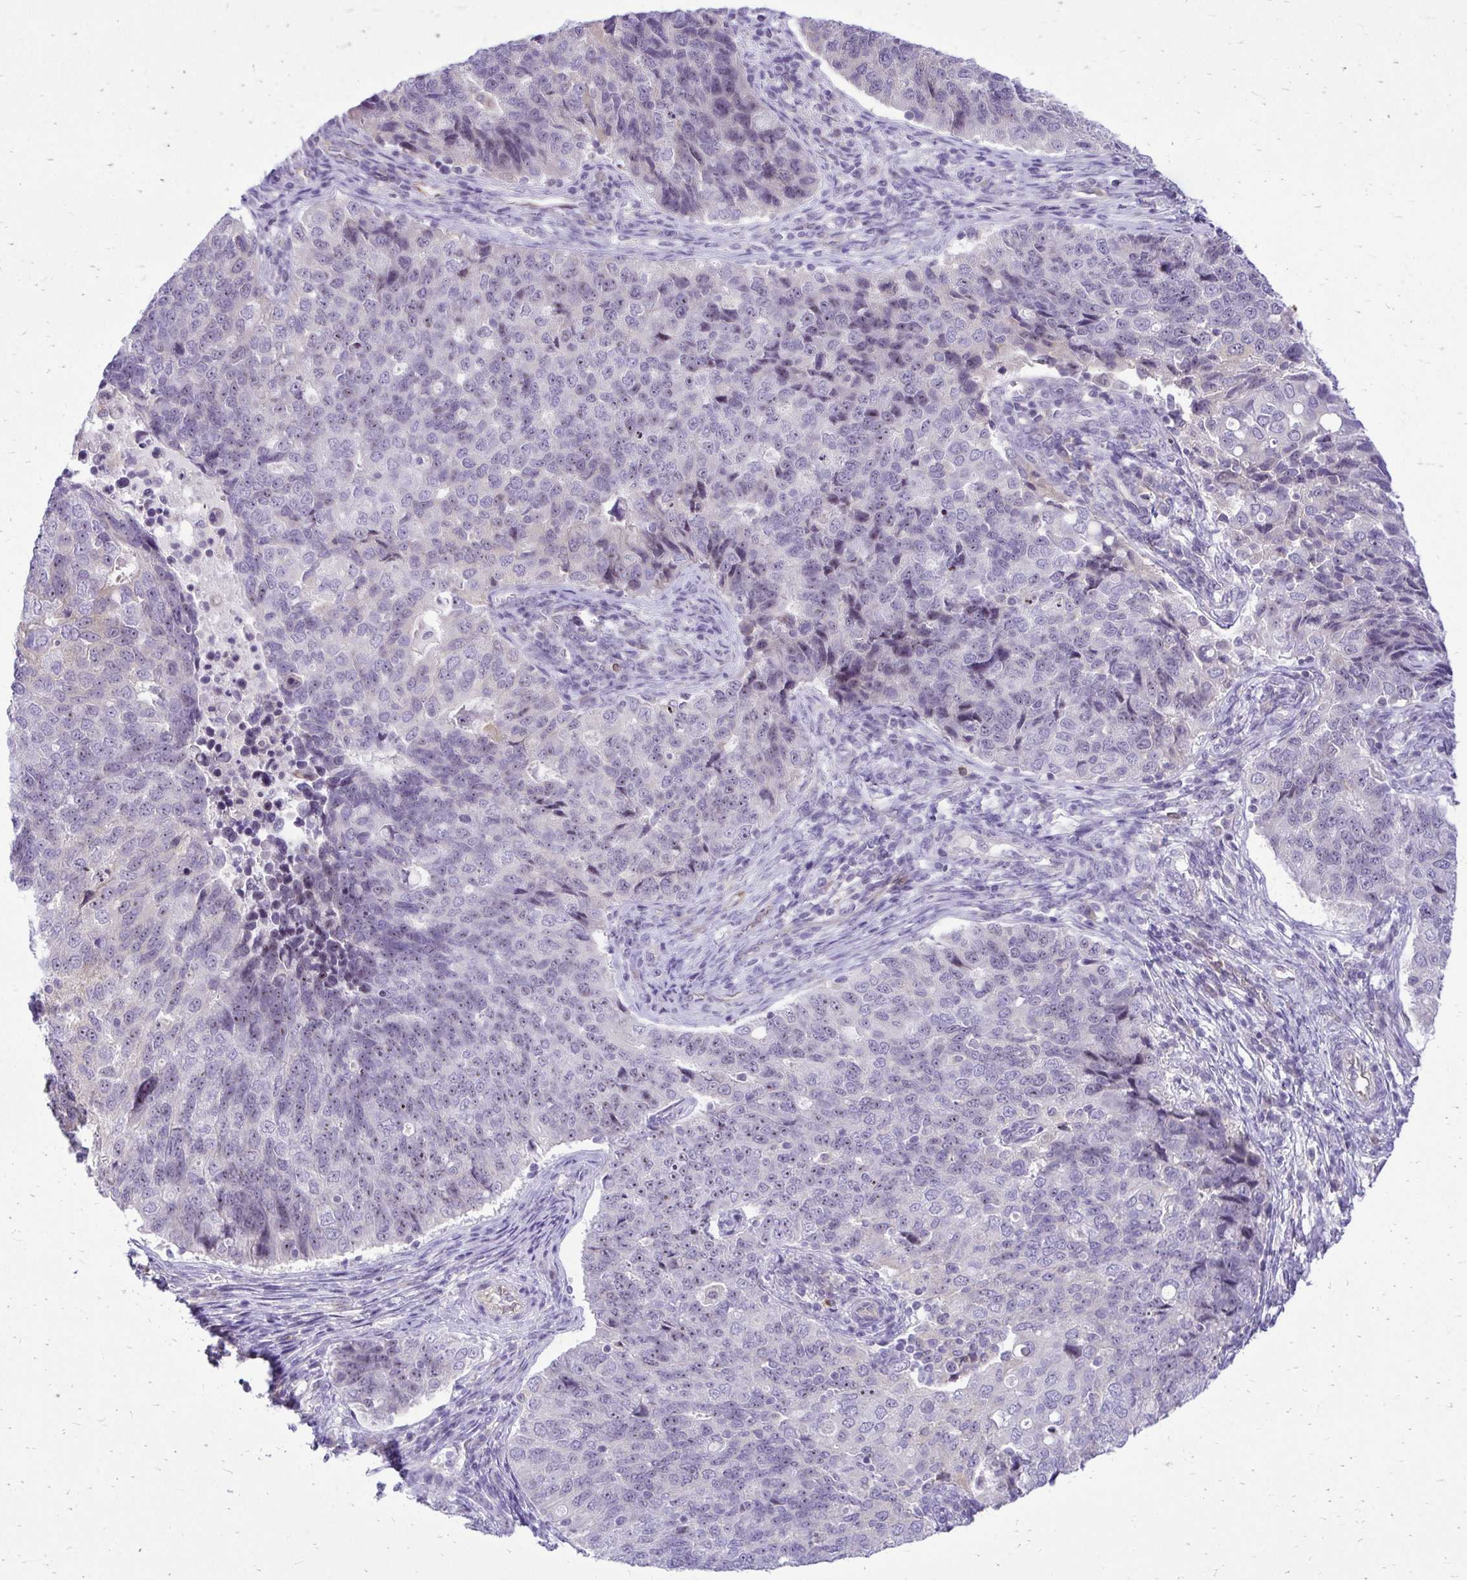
{"staining": {"intensity": "weak", "quantity": "<25%", "location": "nuclear"}, "tissue": "endometrial cancer", "cell_type": "Tumor cells", "image_type": "cancer", "snomed": [{"axis": "morphology", "description": "Adenocarcinoma, NOS"}, {"axis": "topography", "description": "Endometrium"}], "caption": "Immunohistochemical staining of human endometrial adenocarcinoma shows no significant positivity in tumor cells.", "gene": "NIFK", "patient": {"sex": "female", "age": 43}}